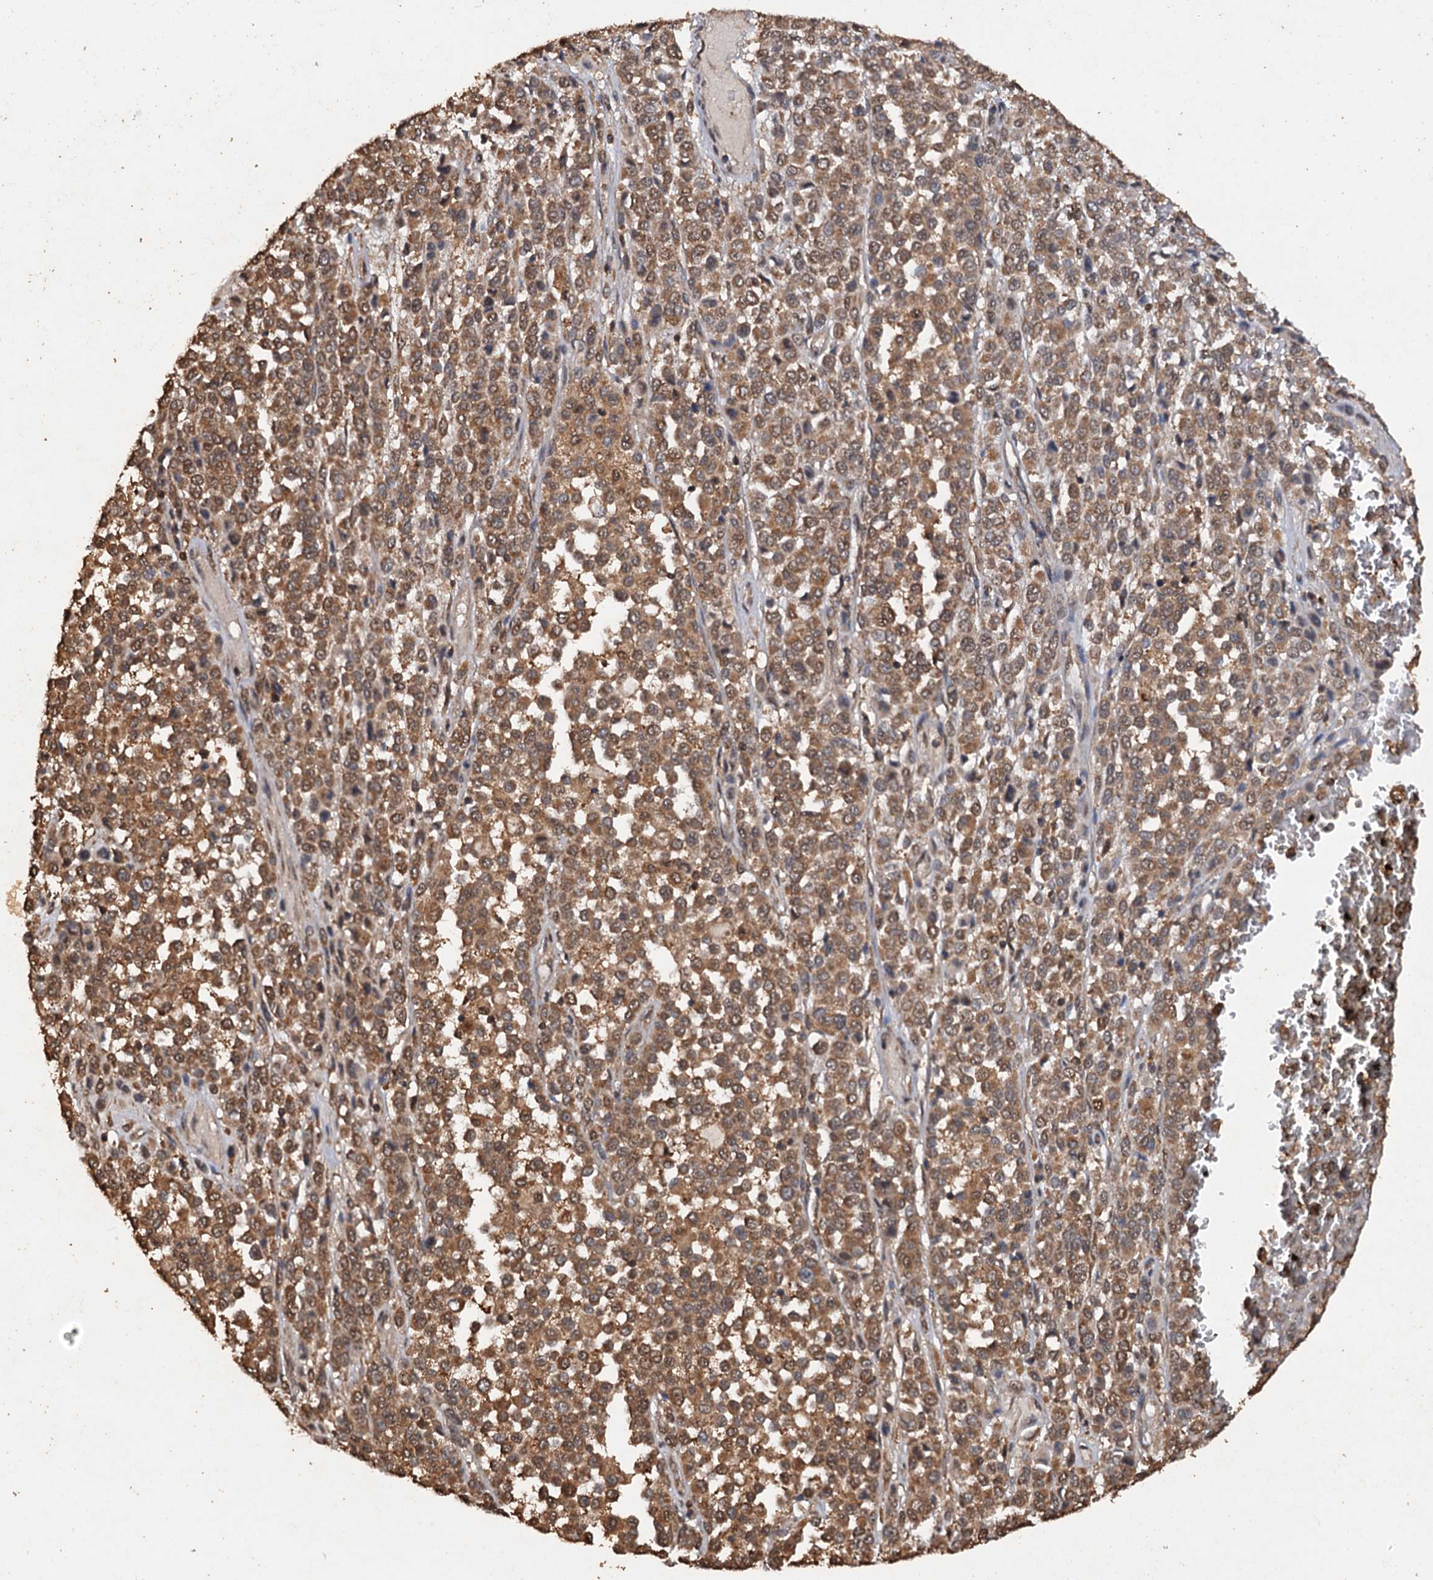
{"staining": {"intensity": "moderate", "quantity": ">75%", "location": "cytoplasmic/membranous"}, "tissue": "melanoma", "cell_type": "Tumor cells", "image_type": "cancer", "snomed": [{"axis": "morphology", "description": "Malignant melanoma, Metastatic site"}, {"axis": "topography", "description": "Pancreas"}], "caption": "Brown immunohistochemical staining in human melanoma reveals moderate cytoplasmic/membranous expression in approximately >75% of tumor cells.", "gene": "PSMD9", "patient": {"sex": "female", "age": 30}}